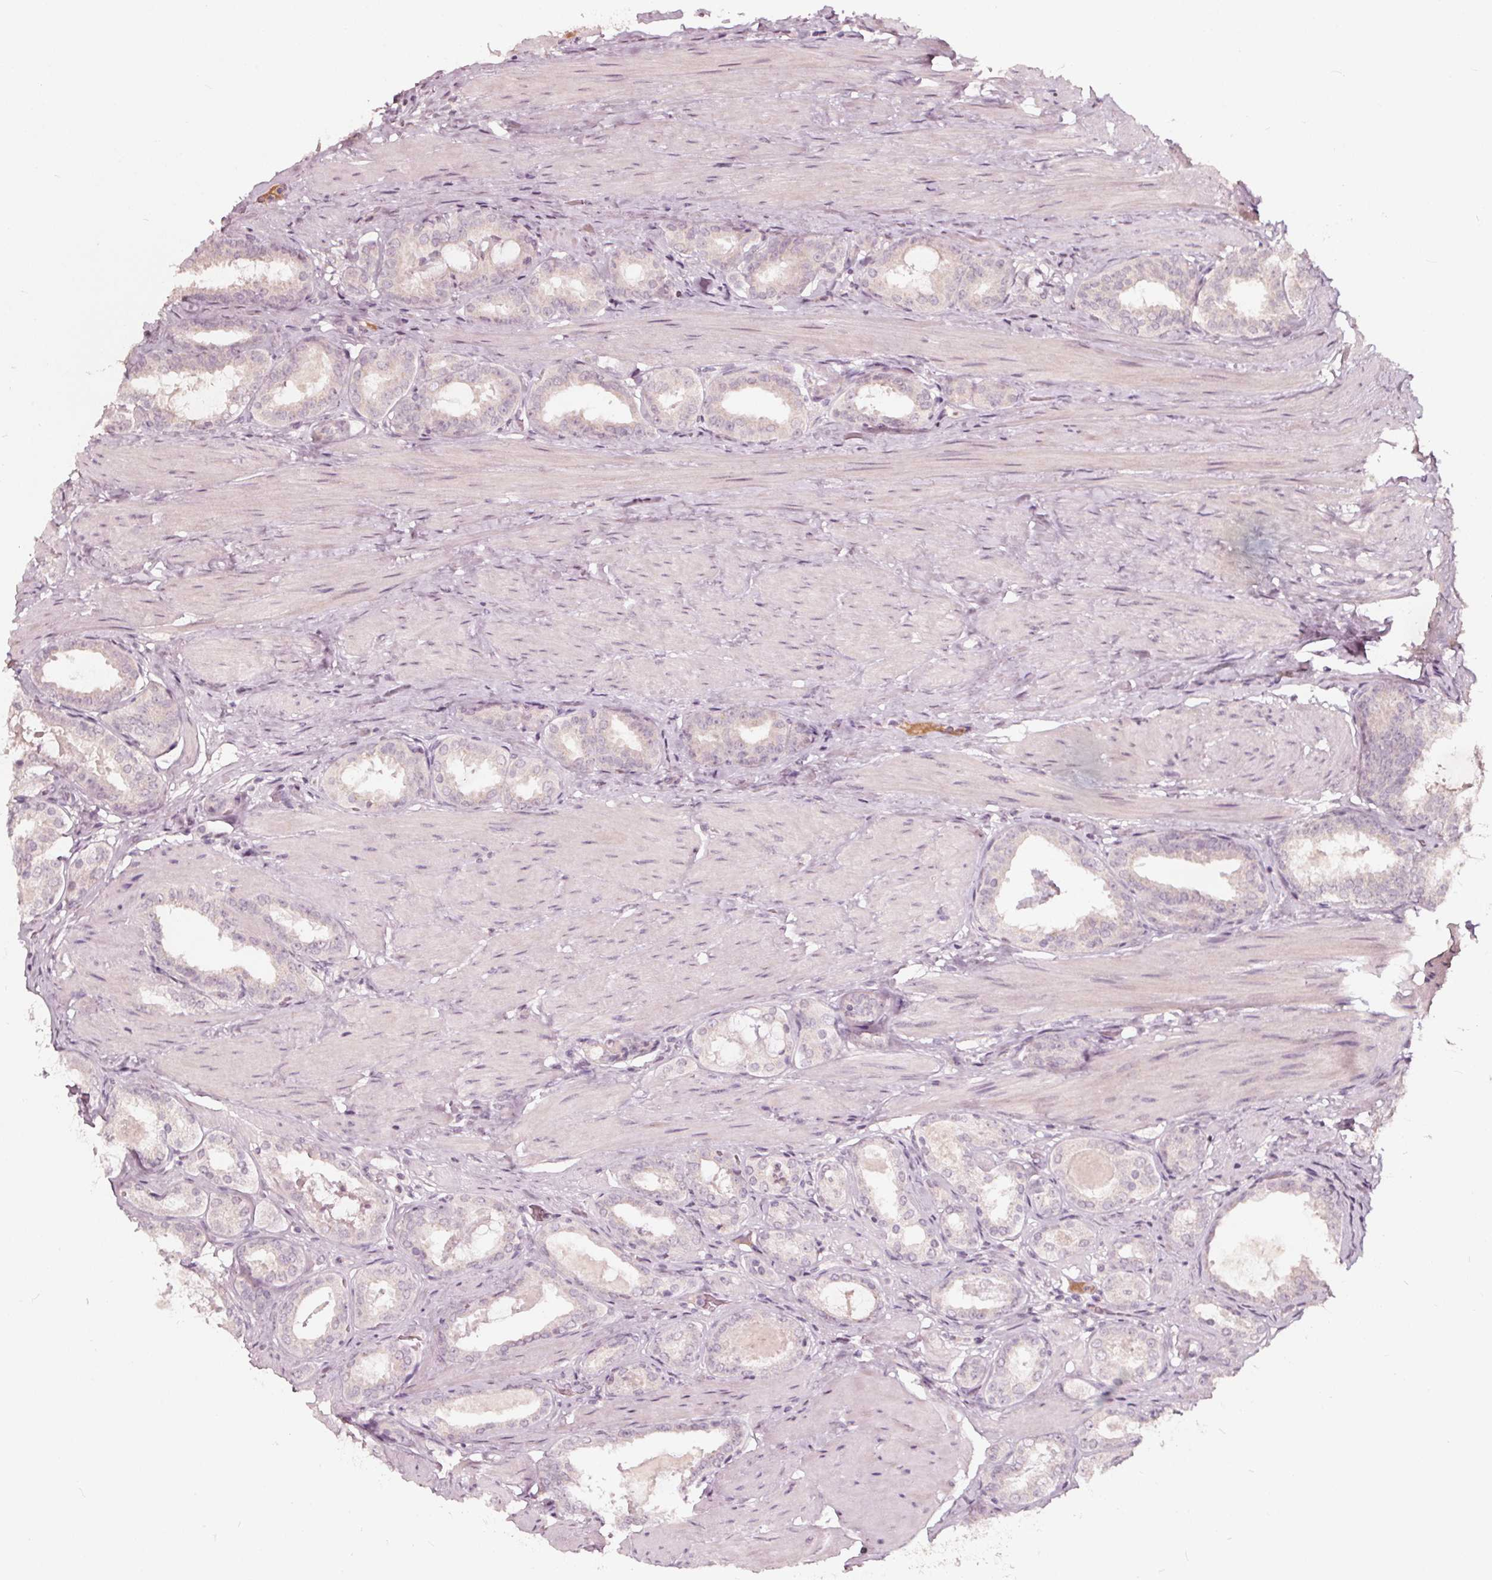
{"staining": {"intensity": "negative", "quantity": "none", "location": "none"}, "tissue": "prostate cancer", "cell_type": "Tumor cells", "image_type": "cancer", "snomed": [{"axis": "morphology", "description": "Adenocarcinoma, High grade"}, {"axis": "topography", "description": "Prostate"}], "caption": "Prostate cancer (high-grade adenocarcinoma) was stained to show a protein in brown. There is no significant expression in tumor cells.", "gene": "NPC1L1", "patient": {"sex": "male", "age": 63}}